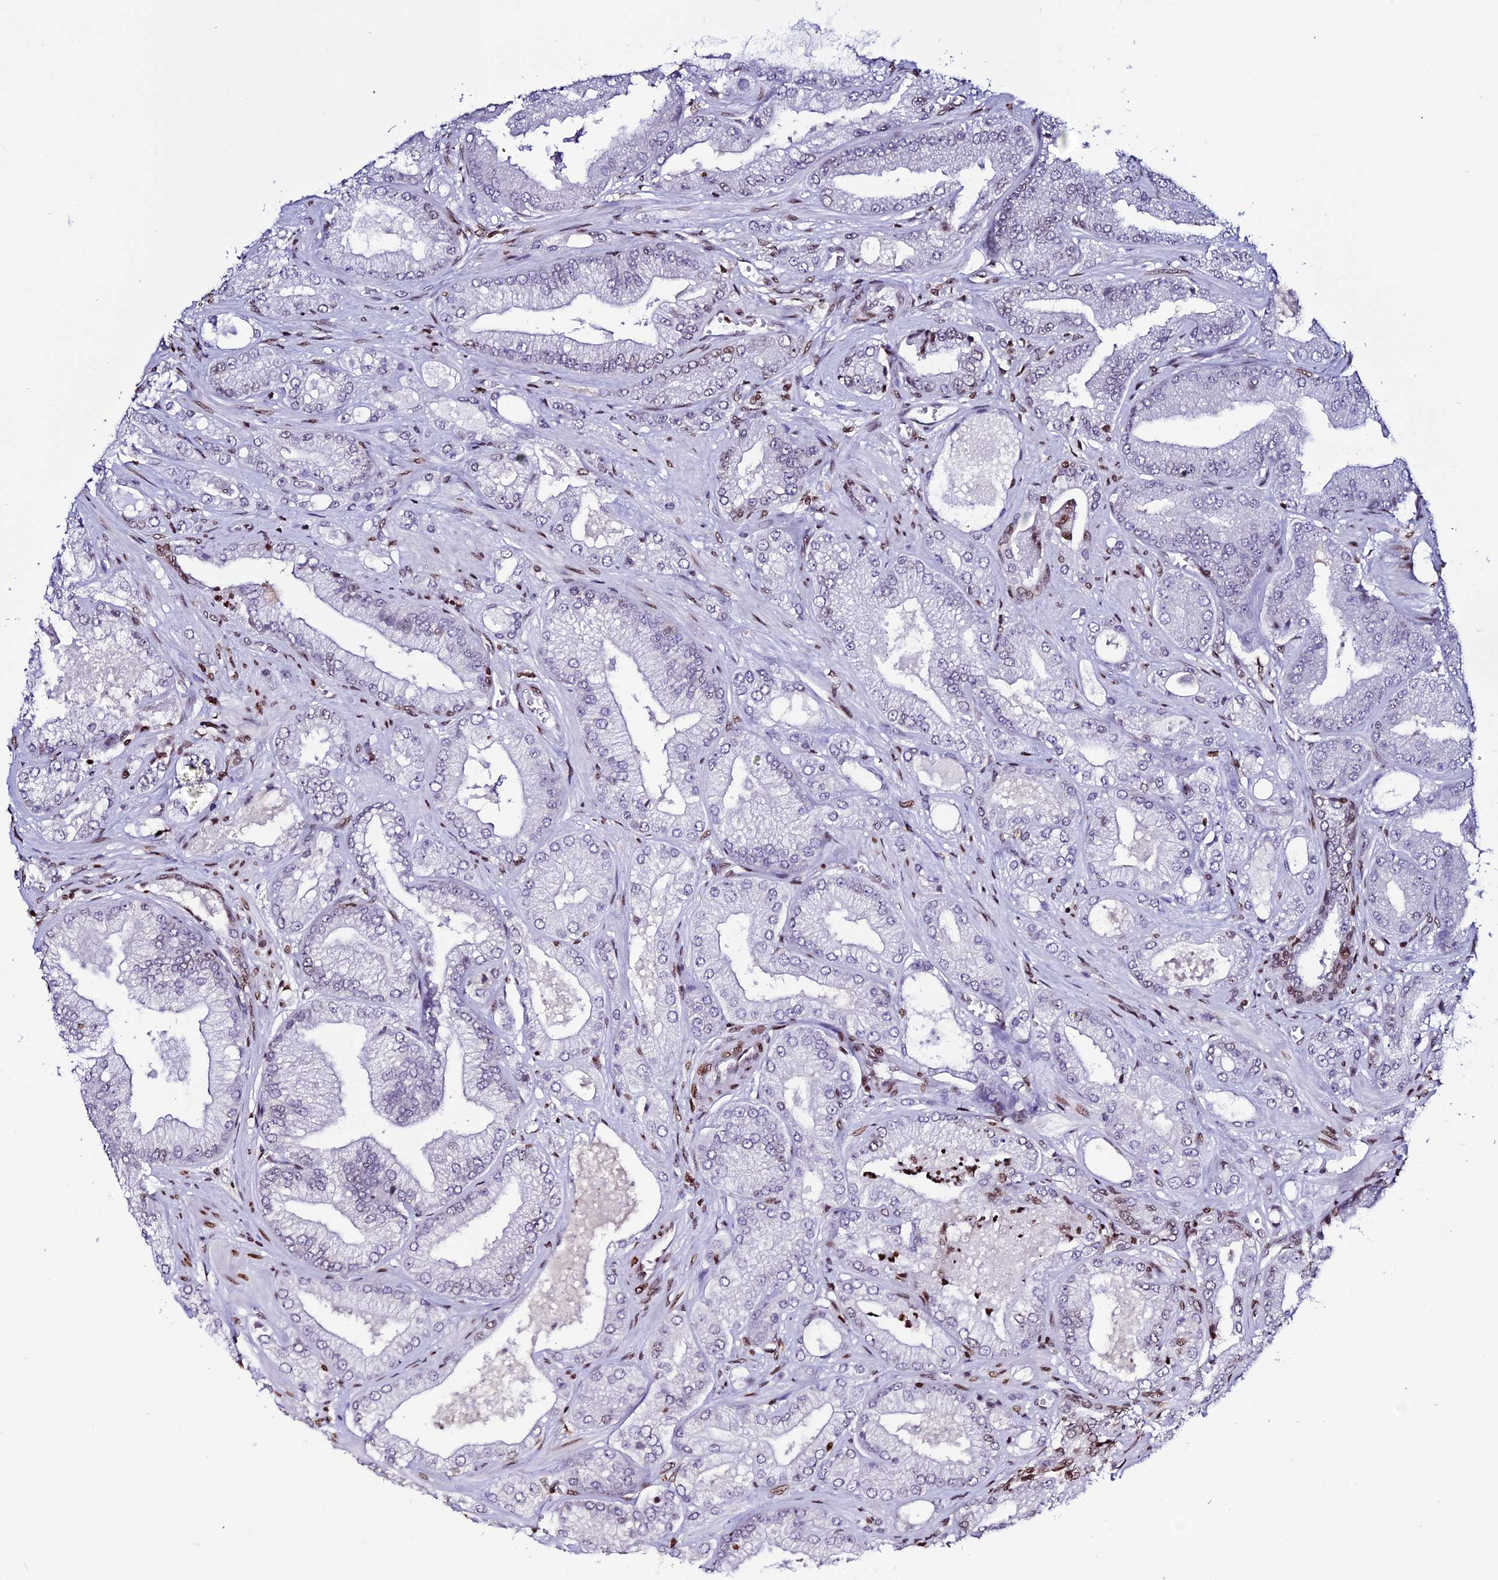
{"staining": {"intensity": "negative", "quantity": "none", "location": "none"}, "tissue": "prostate cancer", "cell_type": "Tumor cells", "image_type": "cancer", "snomed": [{"axis": "morphology", "description": "Adenocarcinoma, Low grade"}, {"axis": "topography", "description": "Prostate"}], "caption": "DAB (3,3'-diaminobenzidine) immunohistochemical staining of human prostate cancer demonstrates no significant positivity in tumor cells.", "gene": "MACROH2A2", "patient": {"sex": "male", "age": 55}}